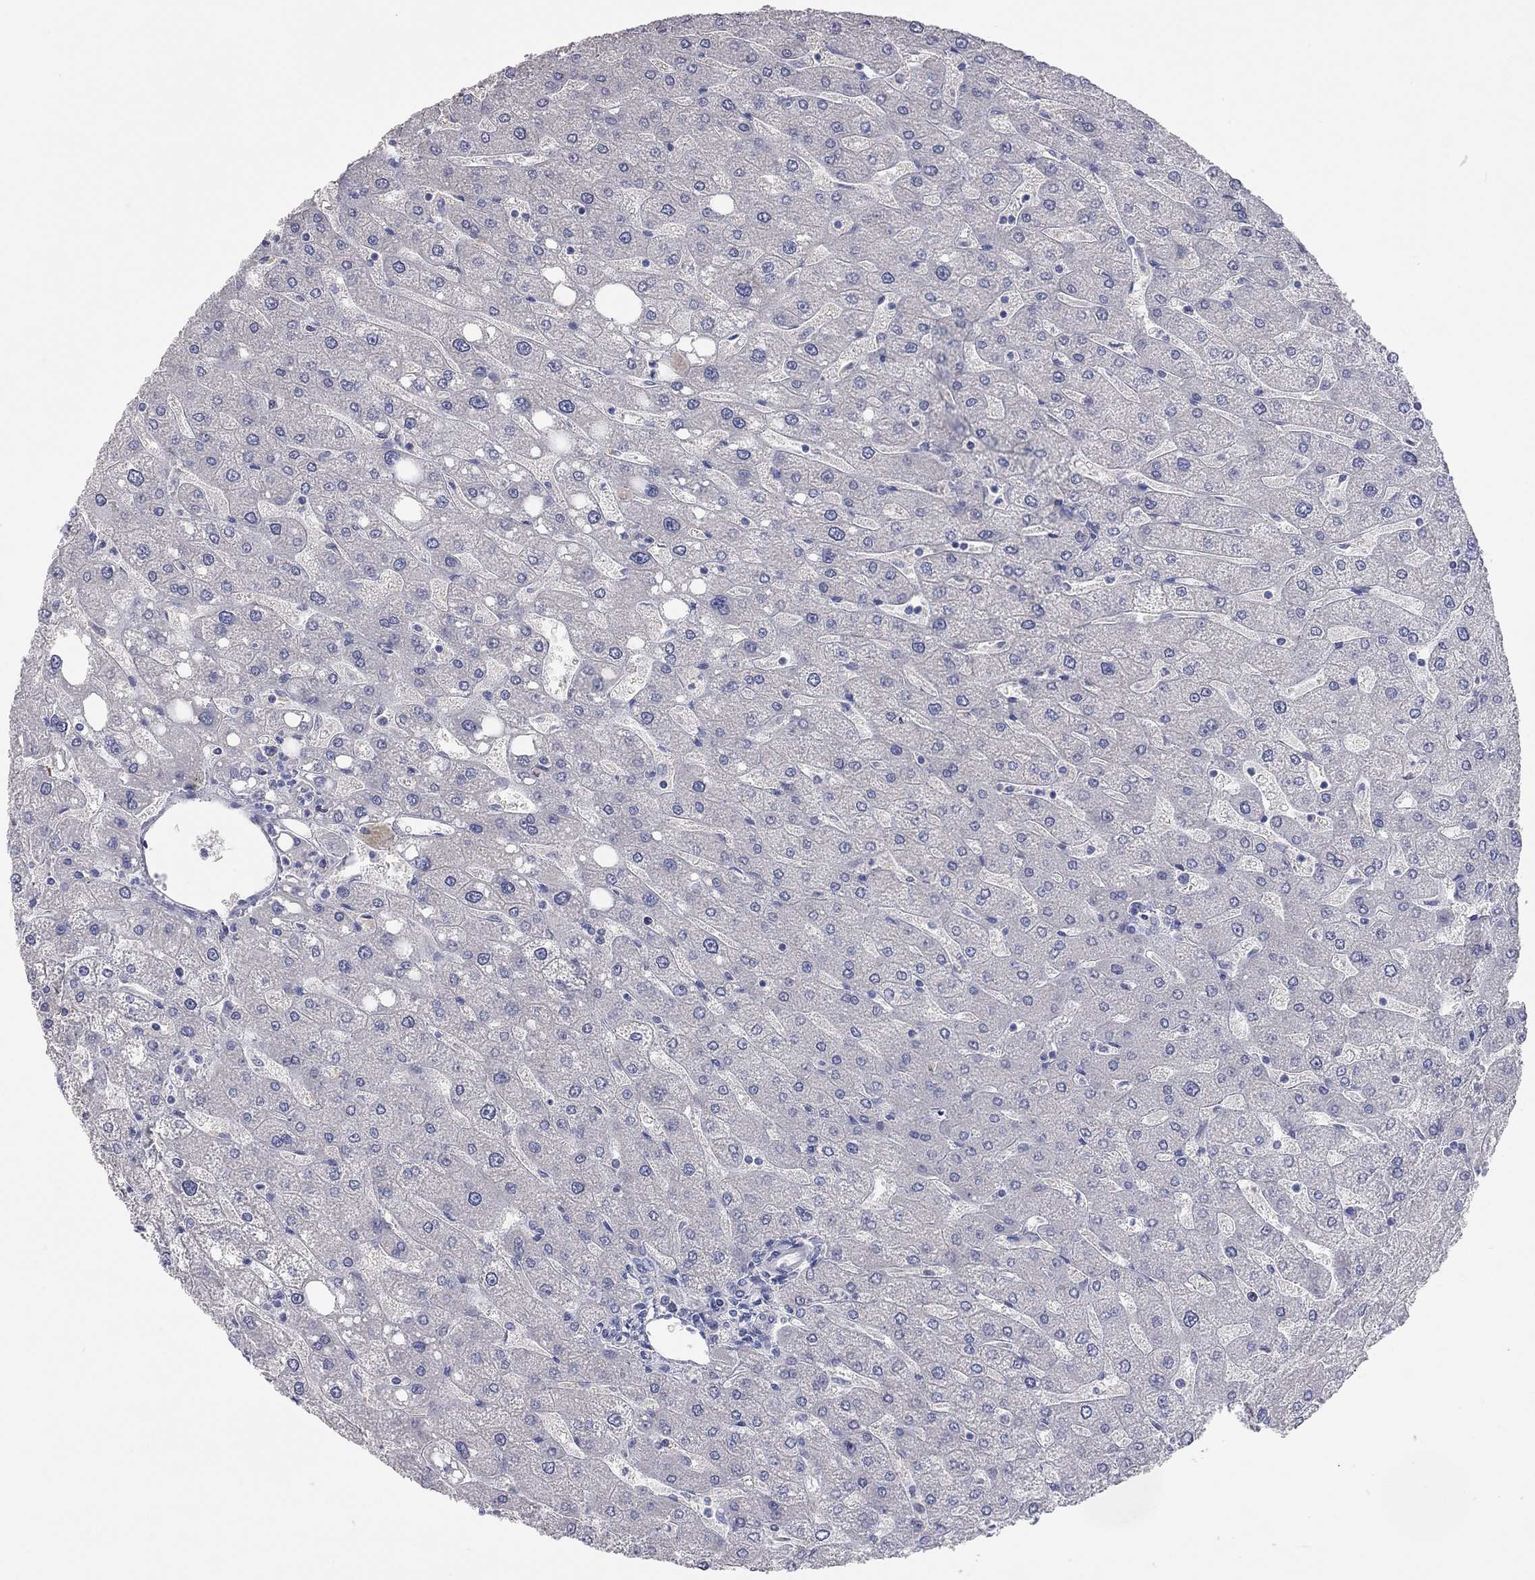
{"staining": {"intensity": "negative", "quantity": "none", "location": "none"}, "tissue": "liver", "cell_type": "Cholangiocytes", "image_type": "normal", "snomed": [{"axis": "morphology", "description": "Normal tissue, NOS"}, {"axis": "topography", "description": "Liver"}], "caption": "This micrograph is of unremarkable liver stained with IHC to label a protein in brown with the nuclei are counter-stained blue. There is no positivity in cholangiocytes. (Stains: DAB IHC with hematoxylin counter stain, Microscopy: brightfield microscopy at high magnification).", "gene": "KCNB1", "patient": {"sex": "male", "age": 67}}